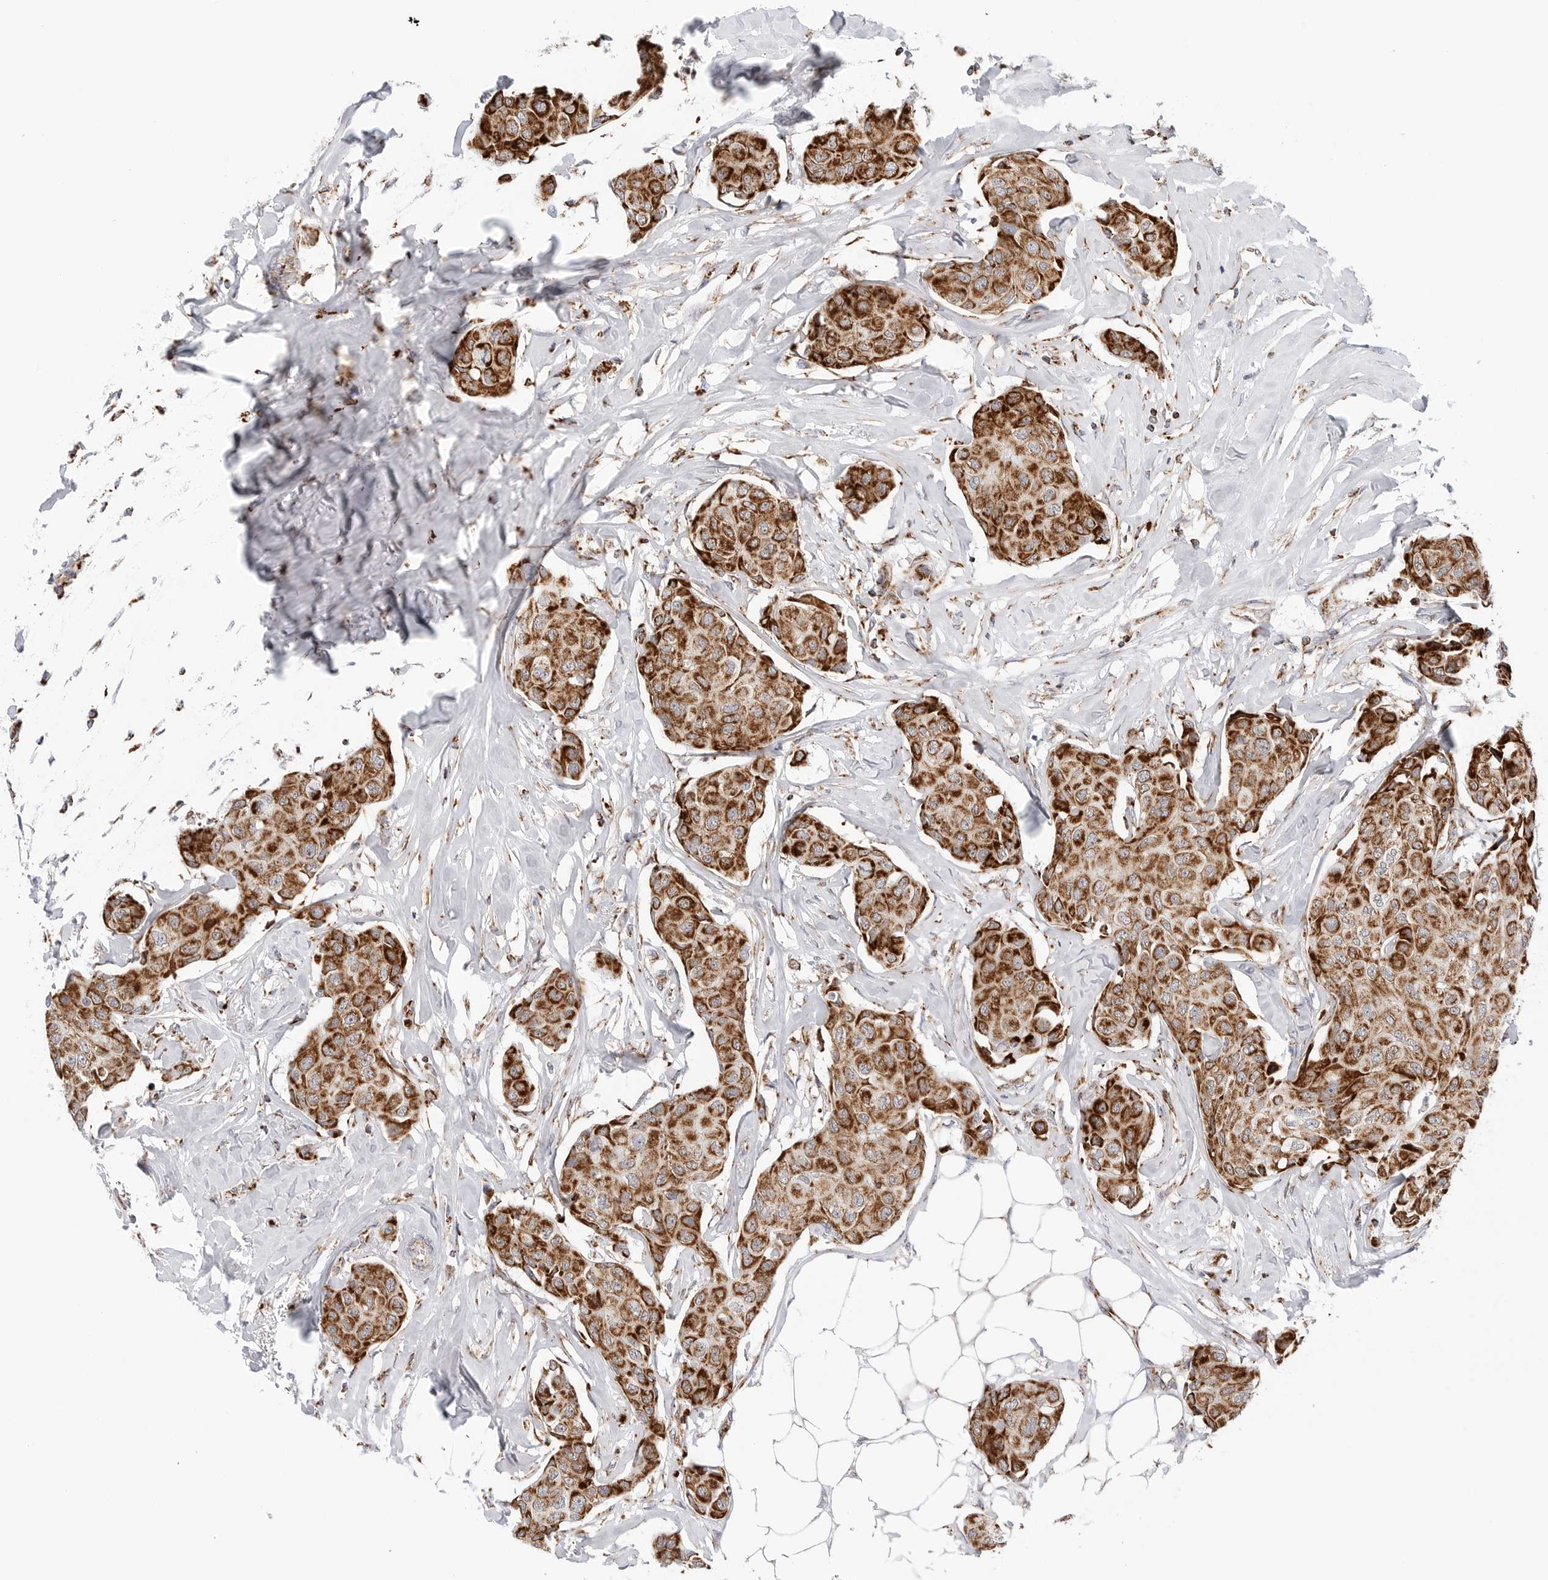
{"staining": {"intensity": "moderate", "quantity": ">75%", "location": "cytoplasmic/membranous"}, "tissue": "breast cancer", "cell_type": "Tumor cells", "image_type": "cancer", "snomed": [{"axis": "morphology", "description": "Duct carcinoma"}, {"axis": "topography", "description": "Breast"}], "caption": "Tumor cells reveal medium levels of moderate cytoplasmic/membranous expression in approximately >75% of cells in human breast intraductal carcinoma.", "gene": "ATP5IF1", "patient": {"sex": "female", "age": 80}}